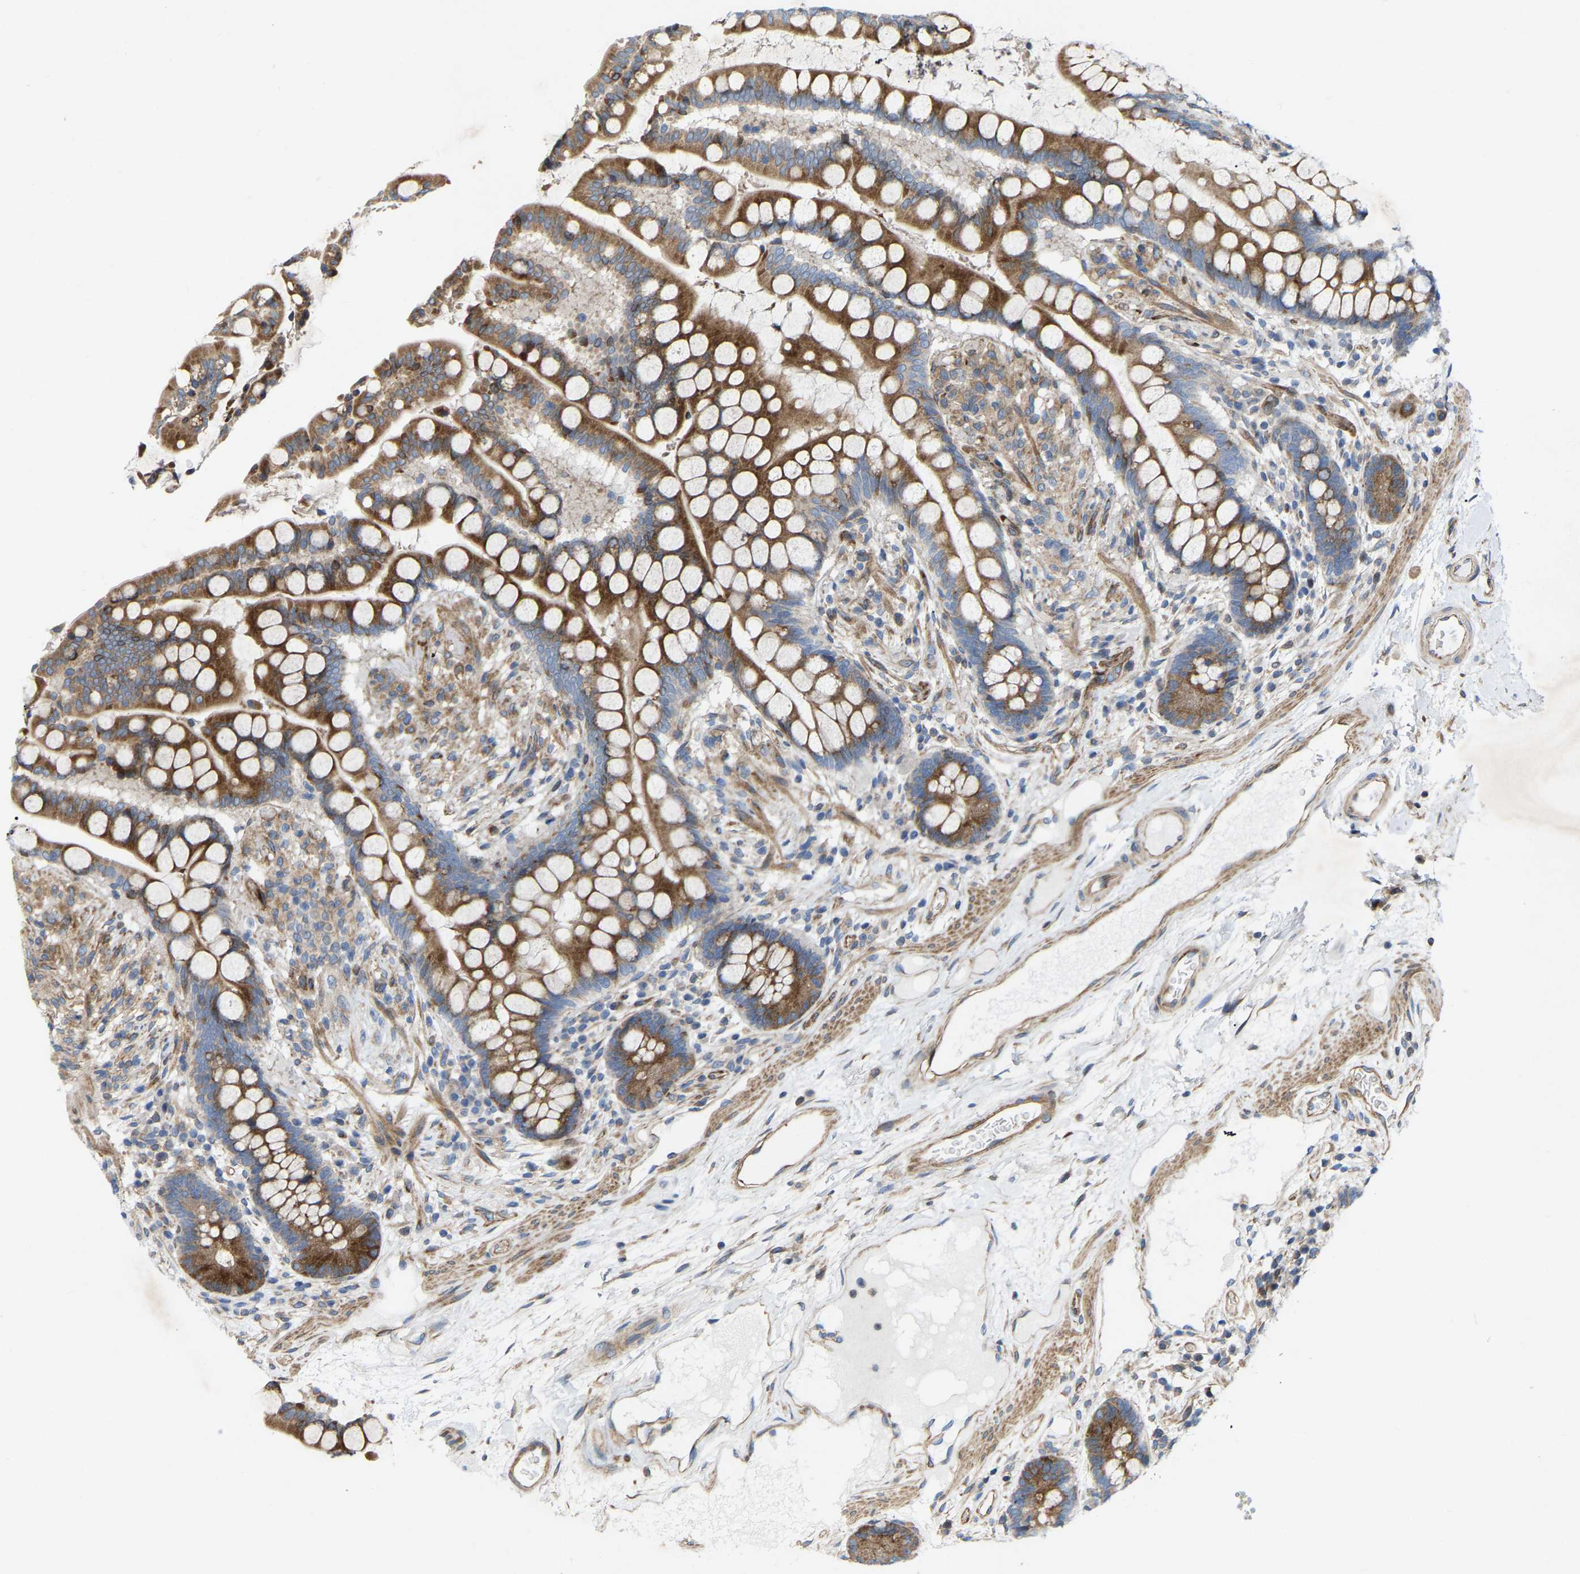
{"staining": {"intensity": "moderate", "quantity": ">75%", "location": "cytoplasmic/membranous"}, "tissue": "colon", "cell_type": "Endothelial cells", "image_type": "normal", "snomed": [{"axis": "morphology", "description": "Normal tissue, NOS"}, {"axis": "topography", "description": "Colon"}], "caption": "Endothelial cells exhibit medium levels of moderate cytoplasmic/membranous expression in about >75% of cells in normal human colon. The staining was performed using DAB to visualize the protein expression in brown, while the nuclei were stained in blue with hematoxylin (Magnification: 20x).", "gene": "TOR1B", "patient": {"sex": "male", "age": 73}}